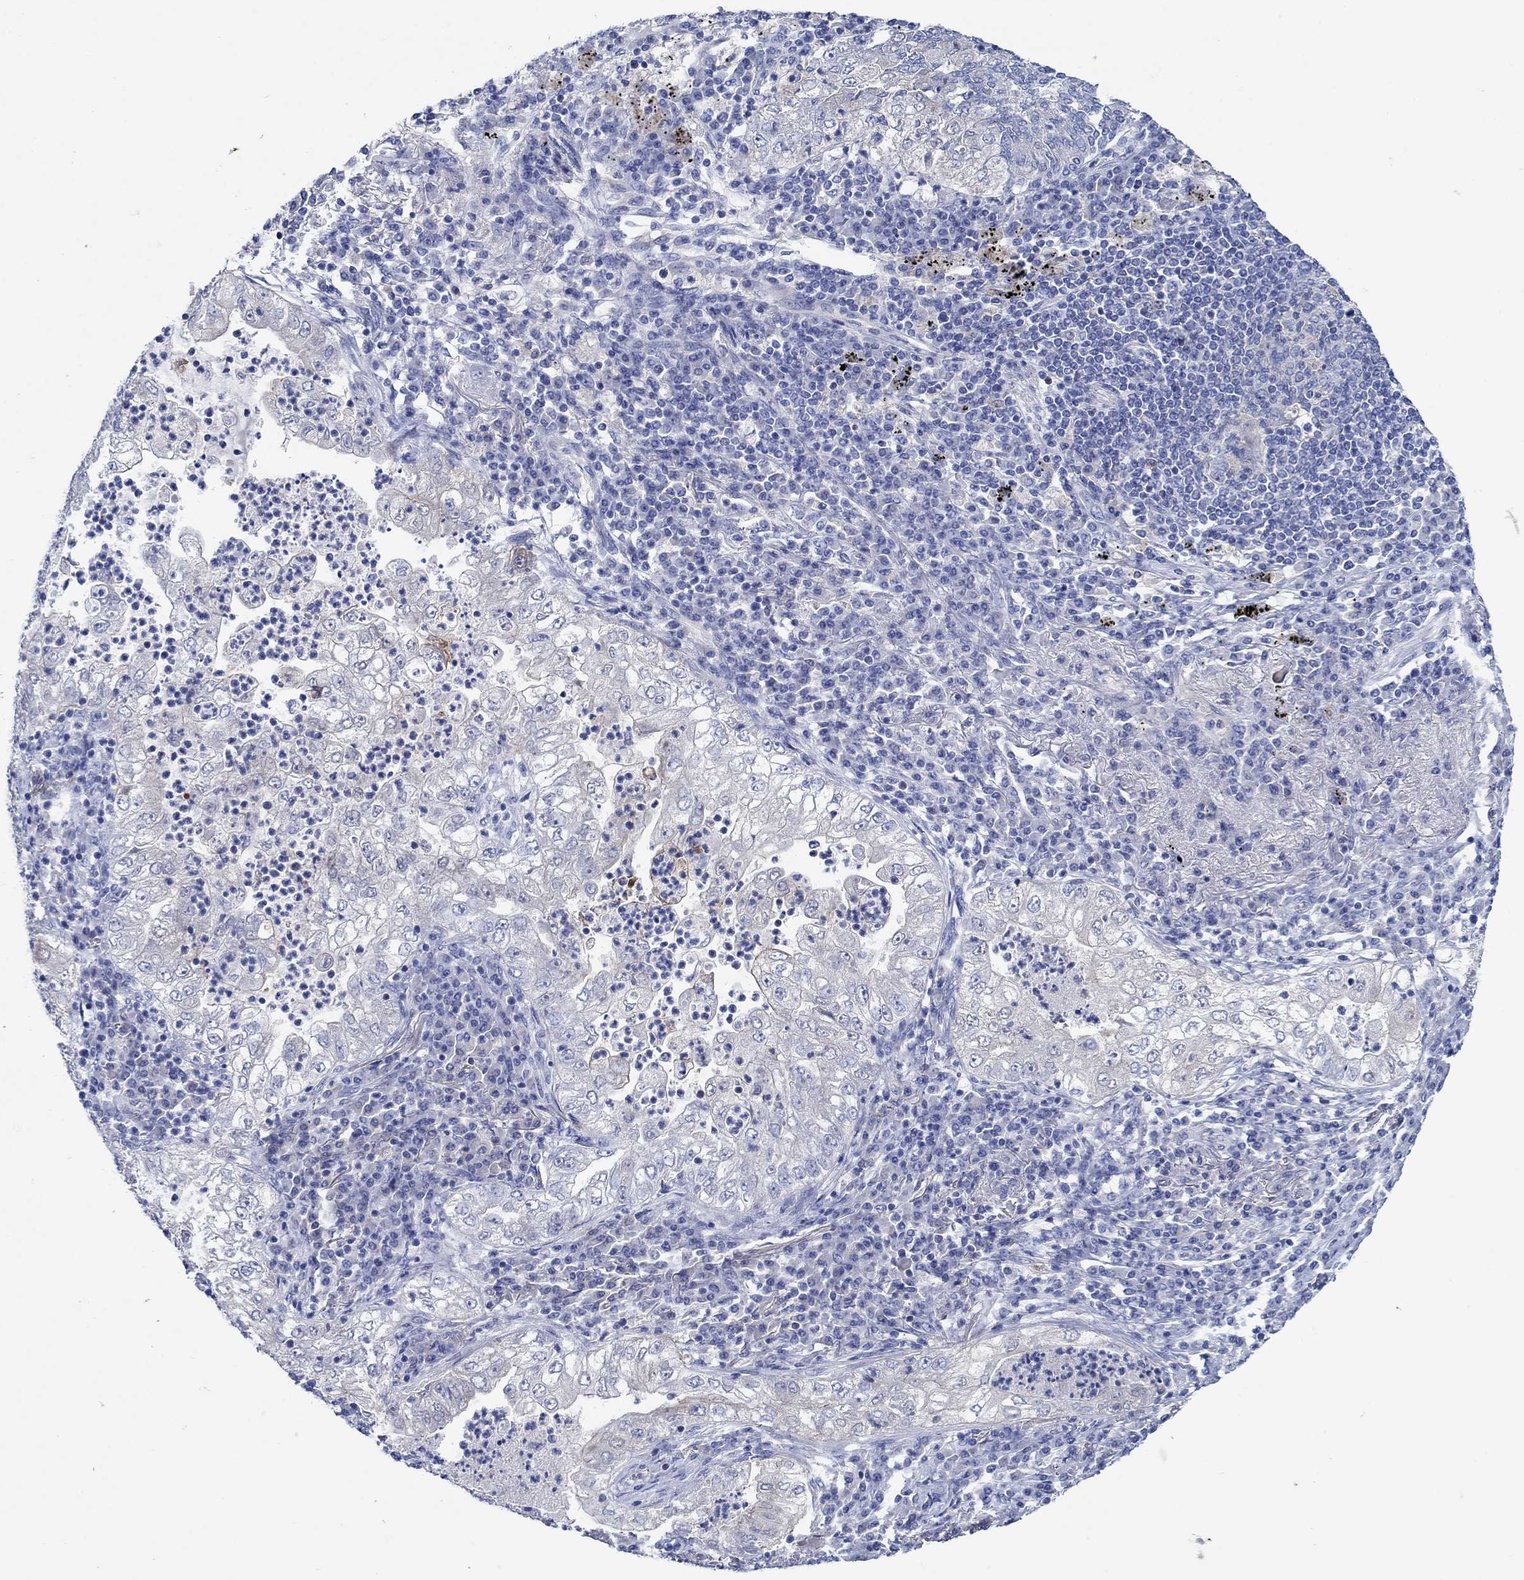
{"staining": {"intensity": "negative", "quantity": "none", "location": "none"}, "tissue": "lung cancer", "cell_type": "Tumor cells", "image_type": "cancer", "snomed": [{"axis": "morphology", "description": "Adenocarcinoma, NOS"}, {"axis": "topography", "description": "Lung"}], "caption": "Immunohistochemistry (IHC) of lung cancer reveals no staining in tumor cells.", "gene": "TRIM16", "patient": {"sex": "female", "age": 73}}